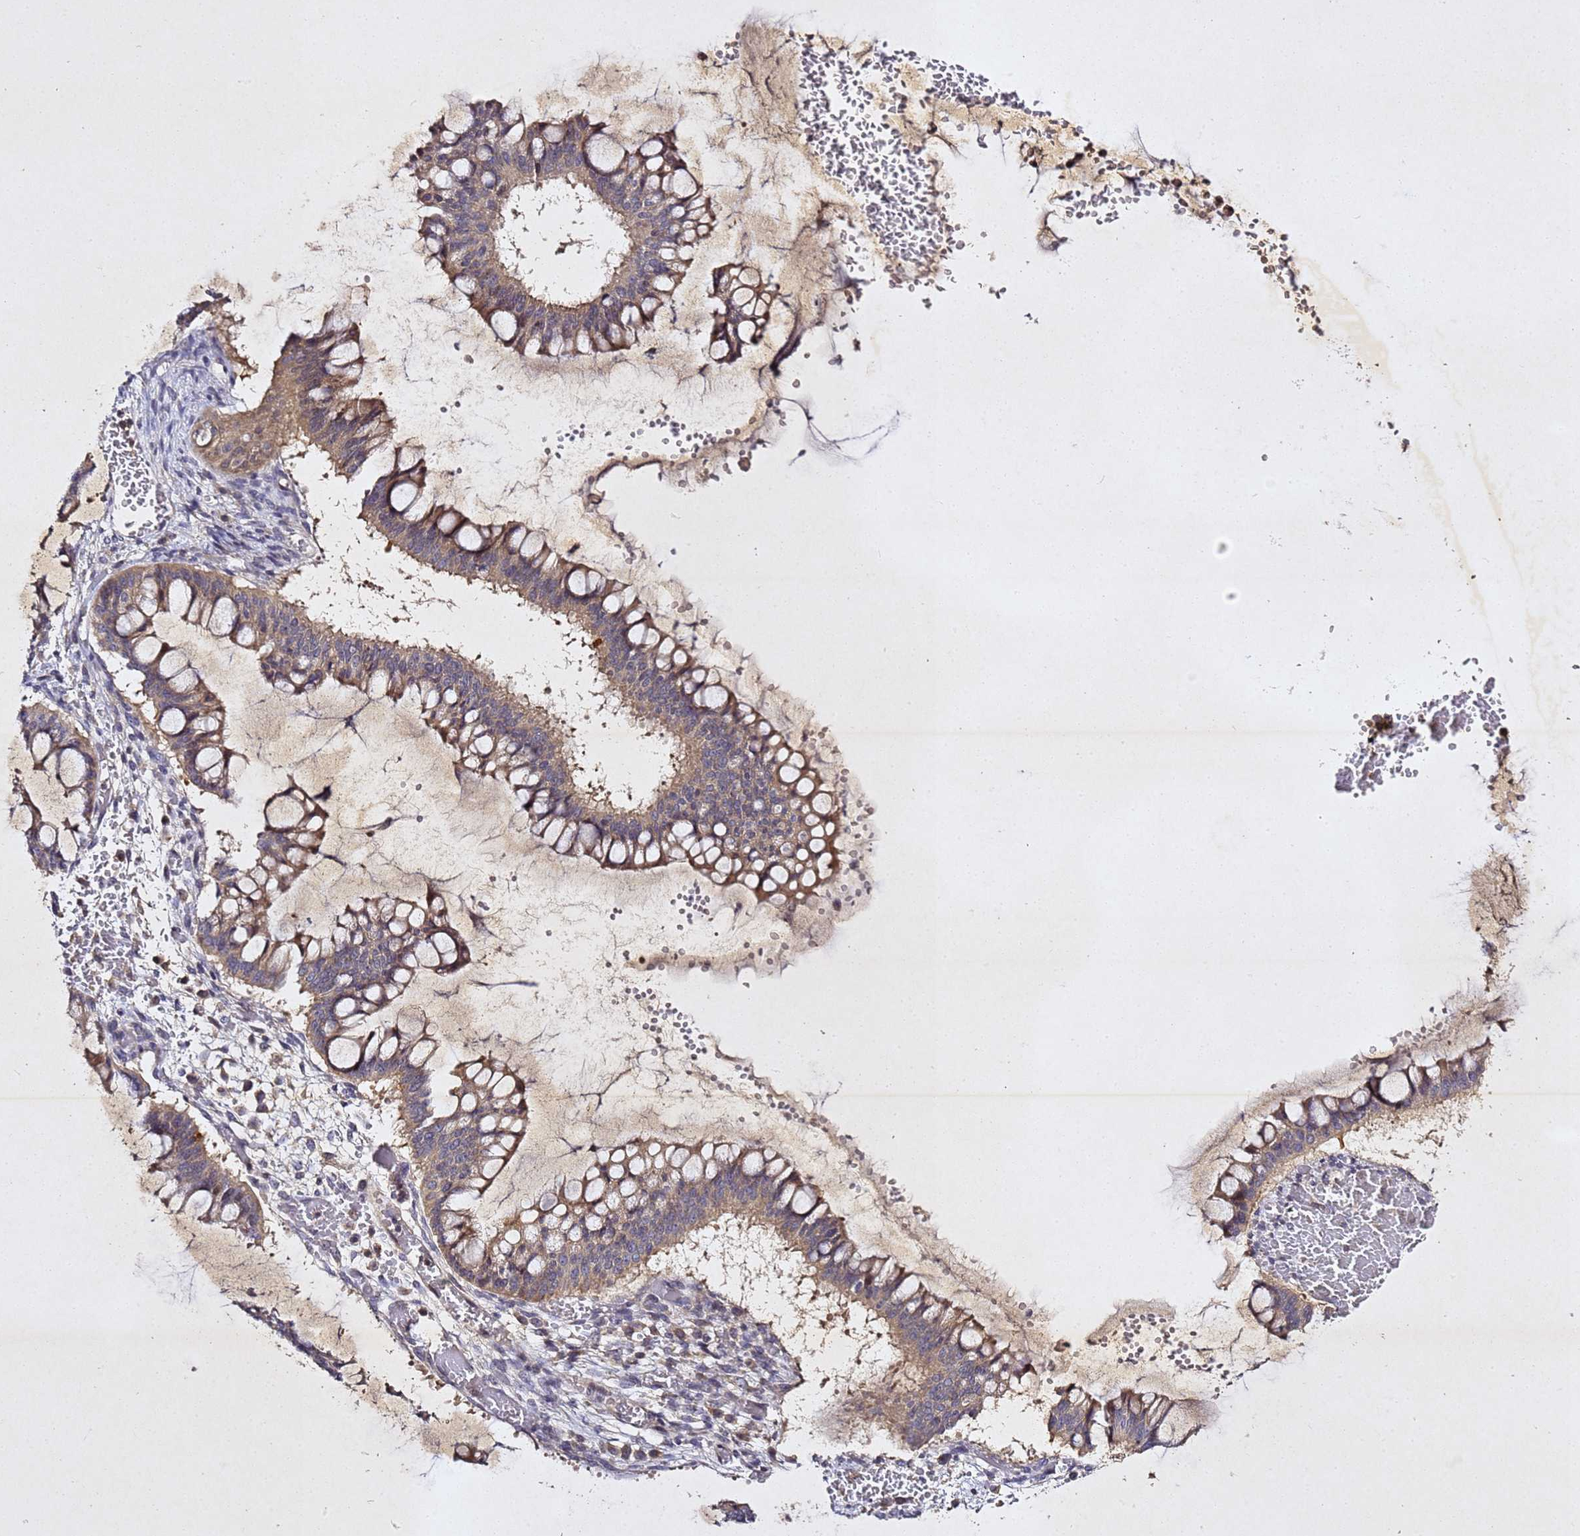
{"staining": {"intensity": "weak", "quantity": "25%-75%", "location": "cytoplasmic/membranous"}, "tissue": "ovarian cancer", "cell_type": "Tumor cells", "image_type": "cancer", "snomed": [{"axis": "morphology", "description": "Cystadenocarcinoma, mucinous, NOS"}, {"axis": "topography", "description": "Ovary"}], "caption": "Mucinous cystadenocarcinoma (ovarian) was stained to show a protein in brown. There is low levels of weak cytoplasmic/membranous staining in approximately 25%-75% of tumor cells.", "gene": "SV2B", "patient": {"sex": "female", "age": 73}}